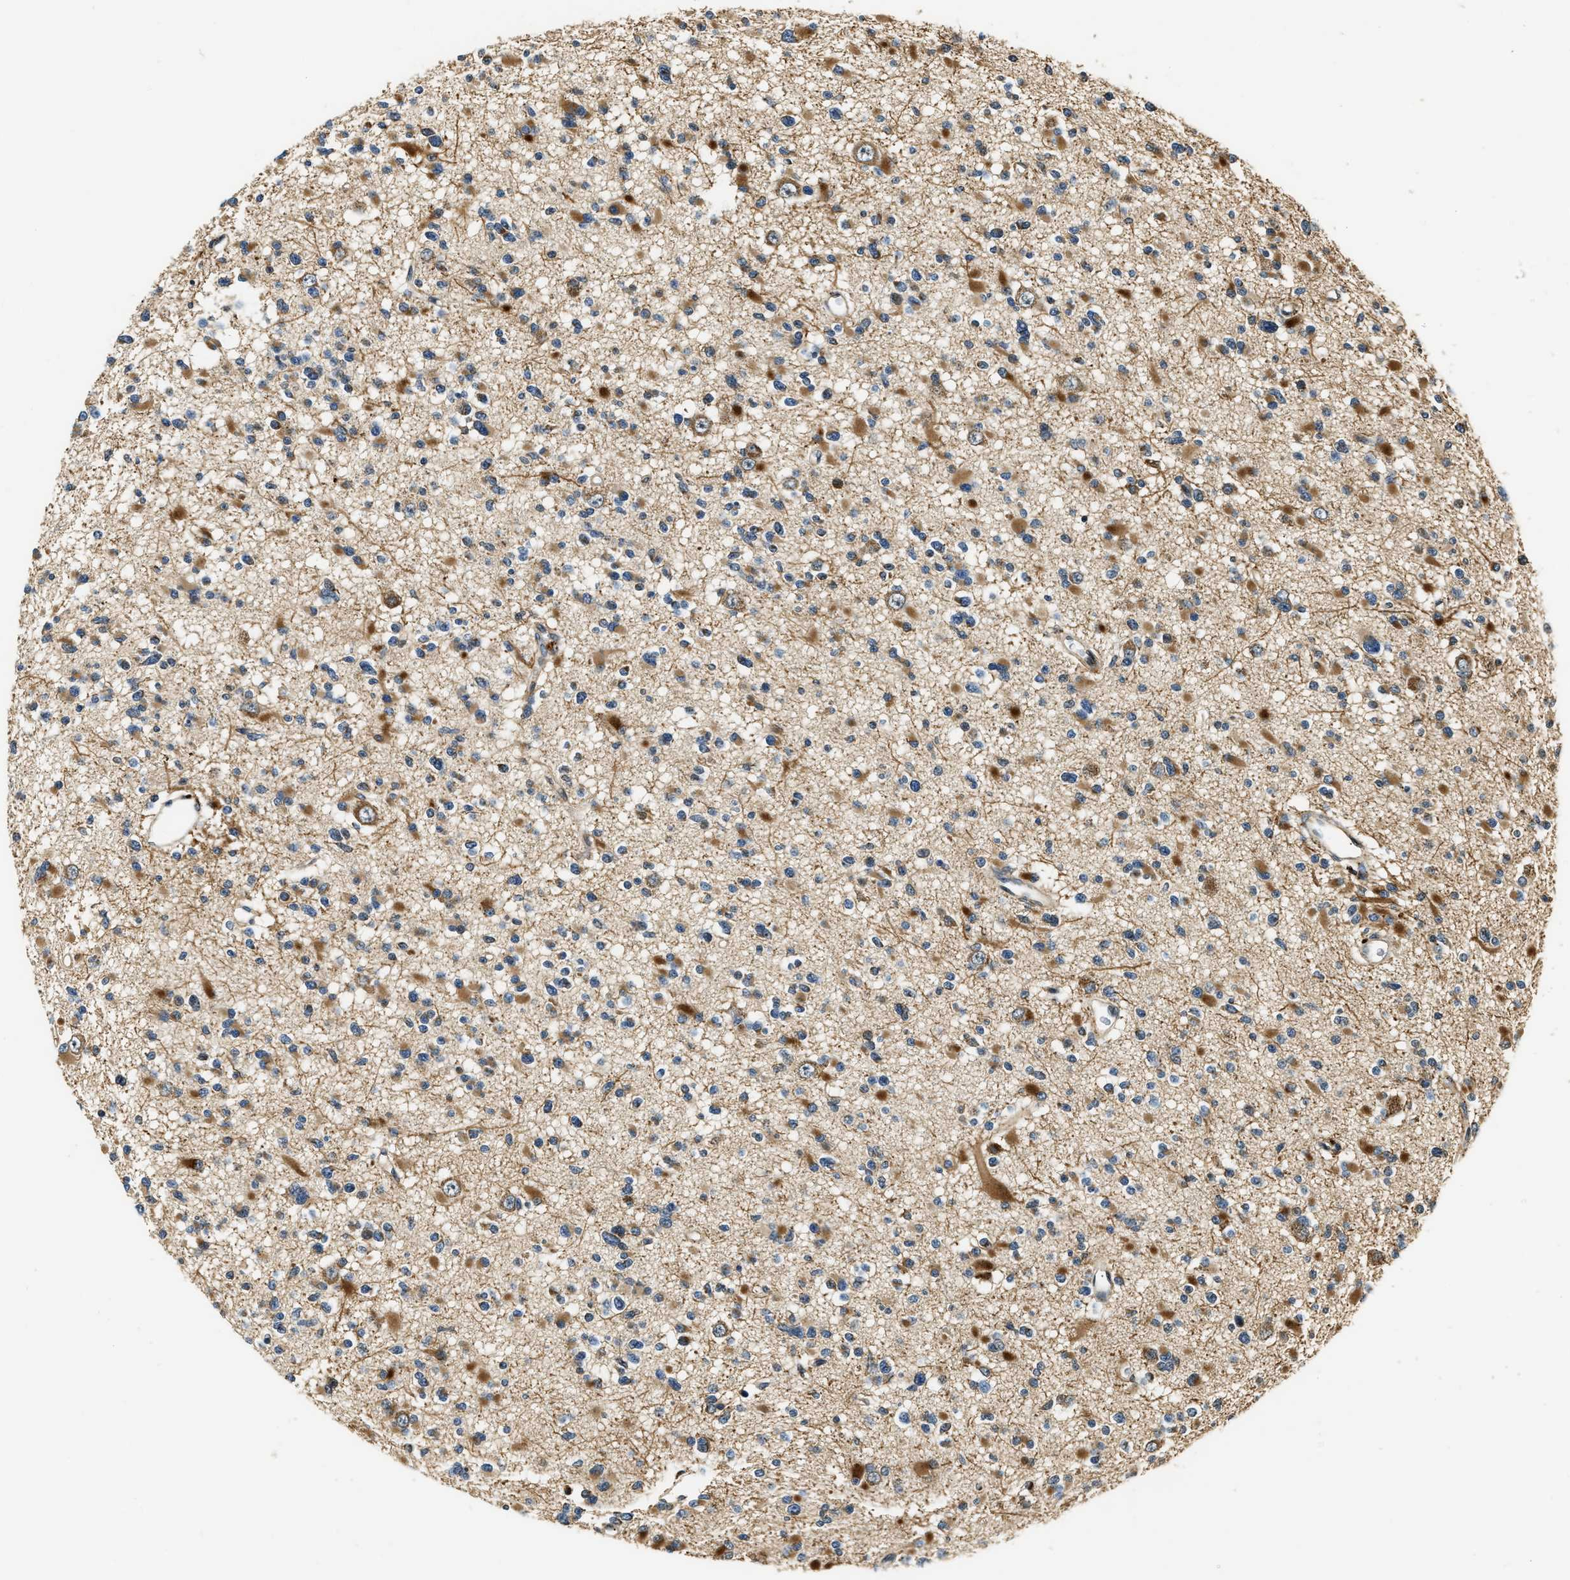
{"staining": {"intensity": "moderate", "quantity": ">75%", "location": "cytoplasmic/membranous"}, "tissue": "glioma", "cell_type": "Tumor cells", "image_type": "cancer", "snomed": [{"axis": "morphology", "description": "Glioma, malignant, Low grade"}, {"axis": "topography", "description": "Brain"}], "caption": "This image demonstrates glioma stained with IHC to label a protein in brown. The cytoplasmic/membranous of tumor cells show moderate positivity for the protein. Nuclei are counter-stained blue.", "gene": "EXTL2", "patient": {"sex": "female", "age": 22}}